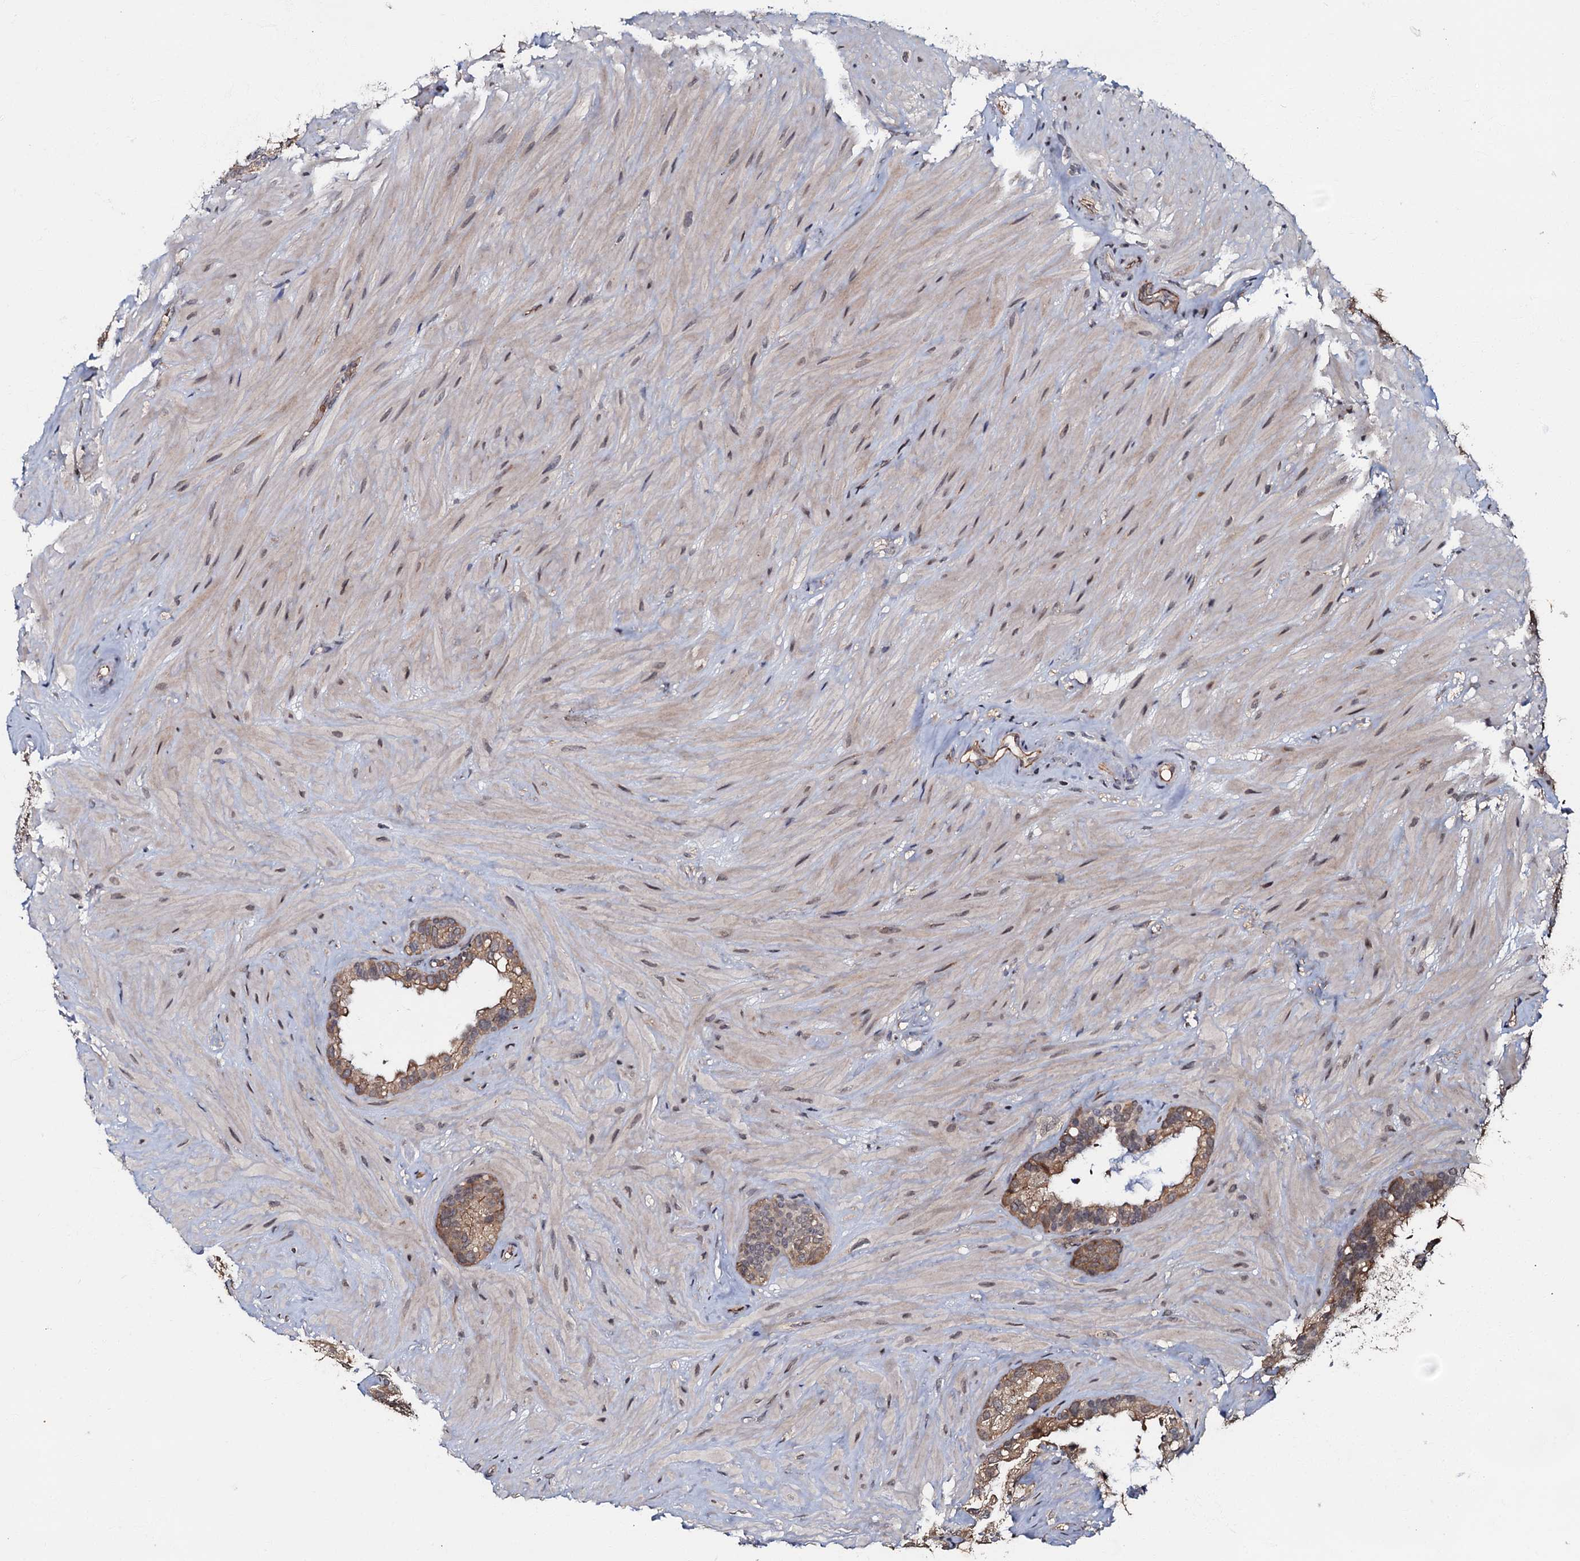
{"staining": {"intensity": "moderate", "quantity": "<25%", "location": "cytoplasmic/membranous"}, "tissue": "seminal vesicle", "cell_type": "Glandular cells", "image_type": "normal", "snomed": [{"axis": "morphology", "description": "Normal tissue, NOS"}, {"axis": "topography", "description": "Prostate"}, {"axis": "topography", "description": "Seminal veicle"}], "caption": "Immunohistochemistry (DAB (3,3'-diaminobenzidine)) staining of unremarkable human seminal vesicle displays moderate cytoplasmic/membranous protein positivity in about <25% of glandular cells.", "gene": "MANSC4", "patient": {"sex": "male", "age": 68}}